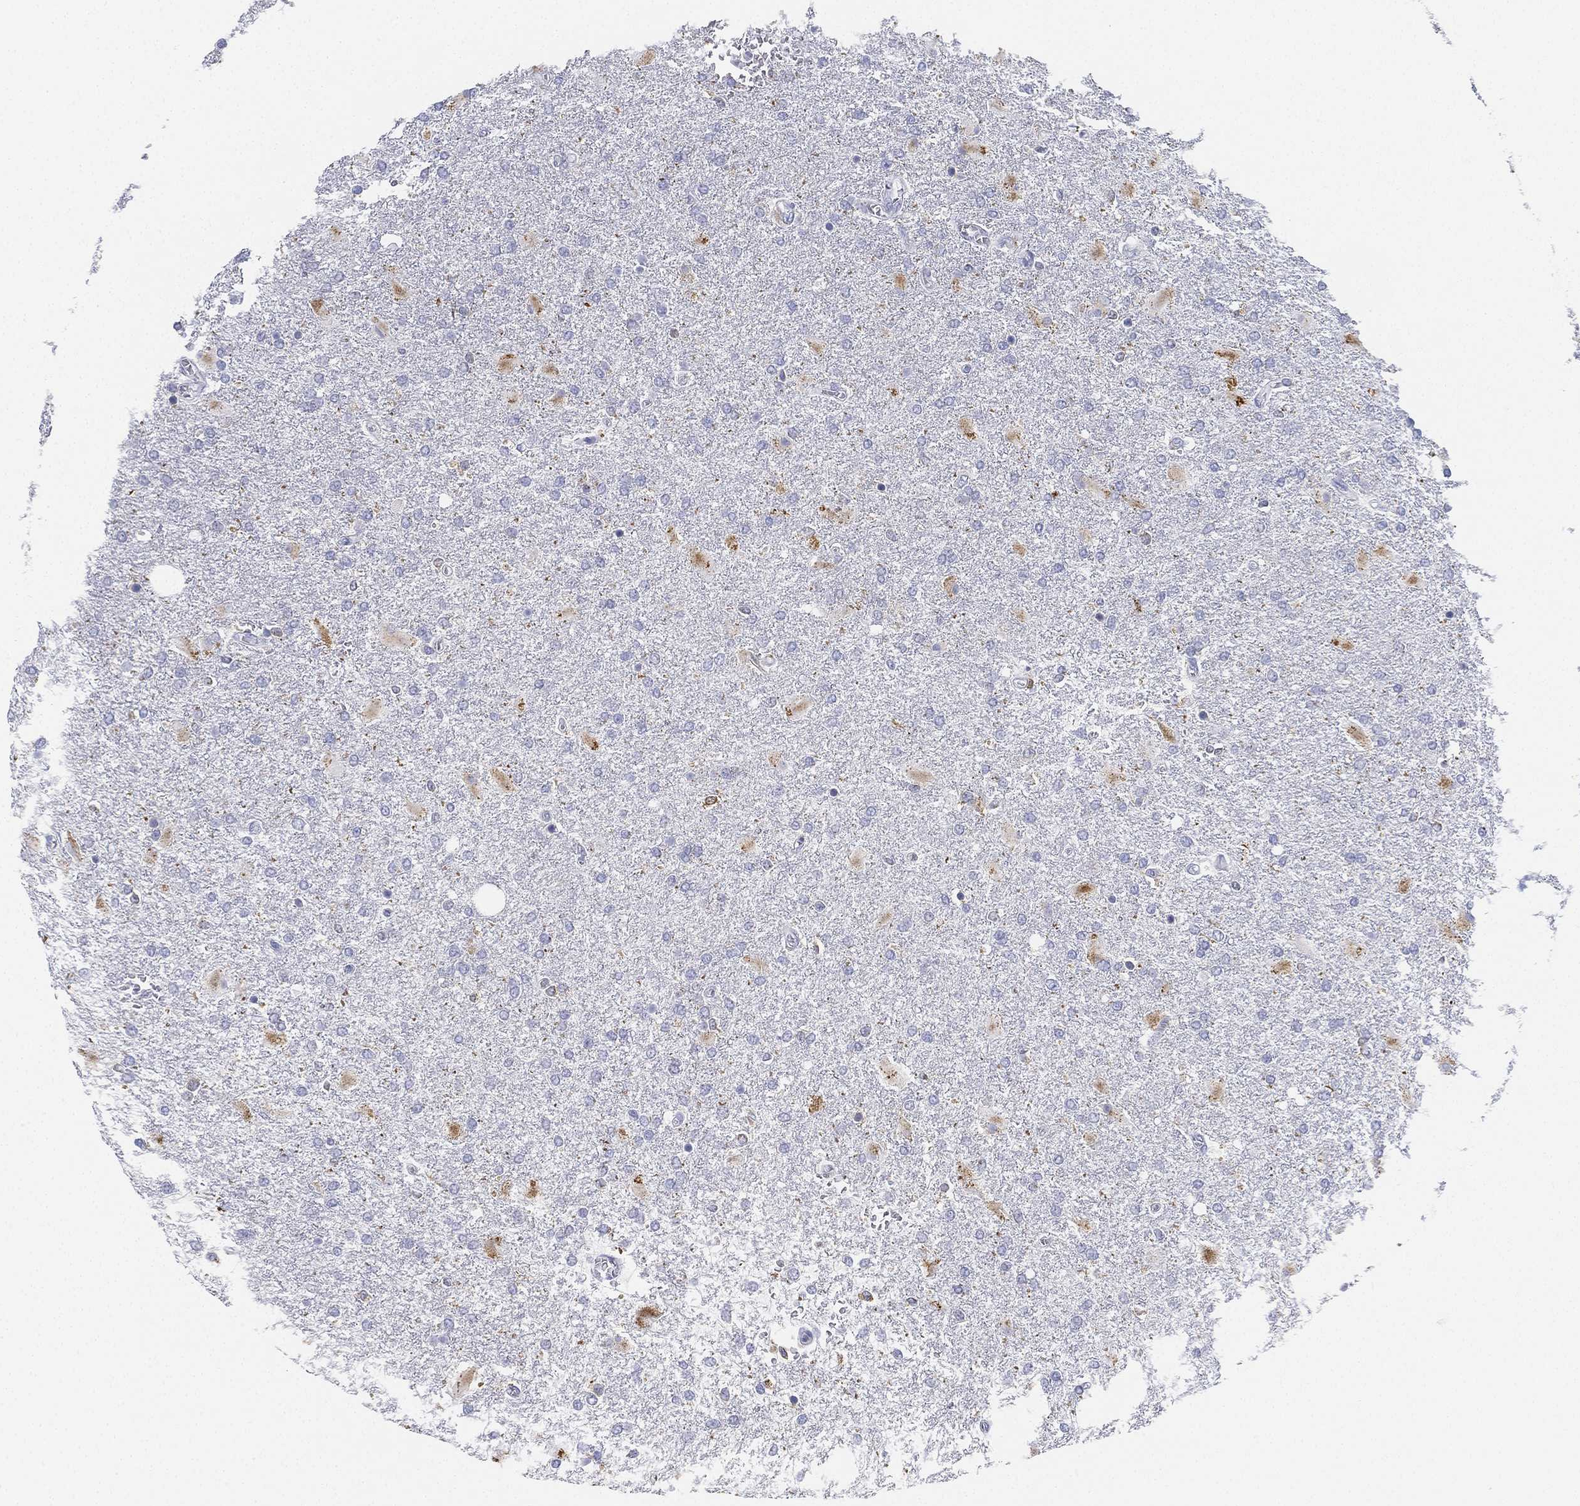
{"staining": {"intensity": "weak", "quantity": "<25%", "location": "cytoplasmic/membranous"}, "tissue": "glioma", "cell_type": "Tumor cells", "image_type": "cancer", "snomed": [{"axis": "morphology", "description": "Glioma, malignant, High grade"}, {"axis": "topography", "description": "Cerebral cortex"}], "caption": "Malignant glioma (high-grade) was stained to show a protein in brown. There is no significant expression in tumor cells.", "gene": "NPC2", "patient": {"sex": "male", "age": 79}}